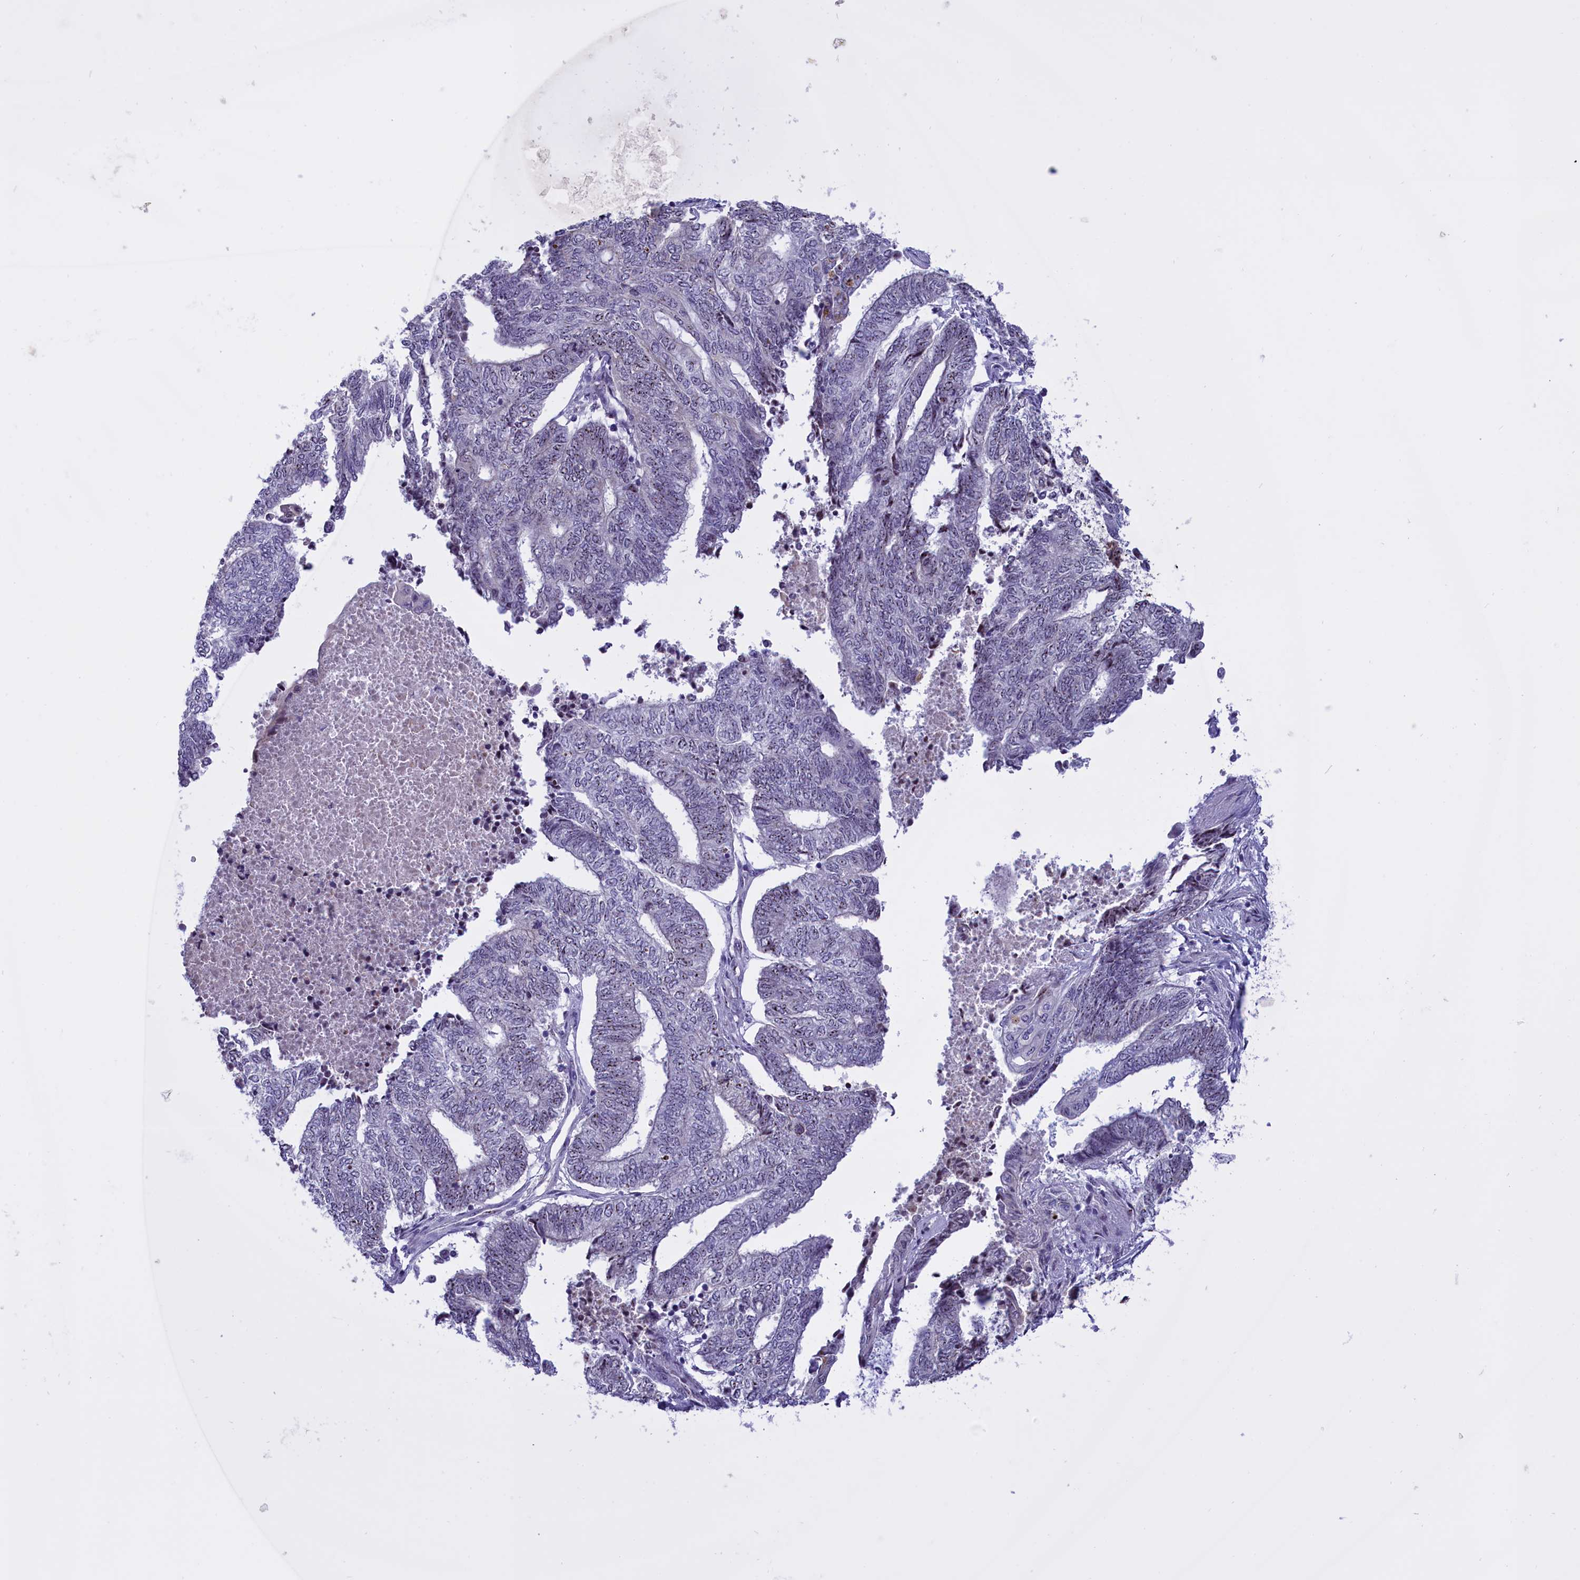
{"staining": {"intensity": "negative", "quantity": "none", "location": "none"}, "tissue": "endometrial cancer", "cell_type": "Tumor cells", "image_type": "cancer", "snomed": [{"axis": "morphology", "description": "Adenocarcinoma, NOS"}, {"axis": "topography", "description": "Uterus"}, {"axis": "topography", "description": "Endometrium"}], "caption": "Immunohistochemical staining of human endometrial adenocarcinoma demonstrates no significant positivity in tumor cells.", "gene": "TBL3", "patient": {"sex": "female", "age": 70}}